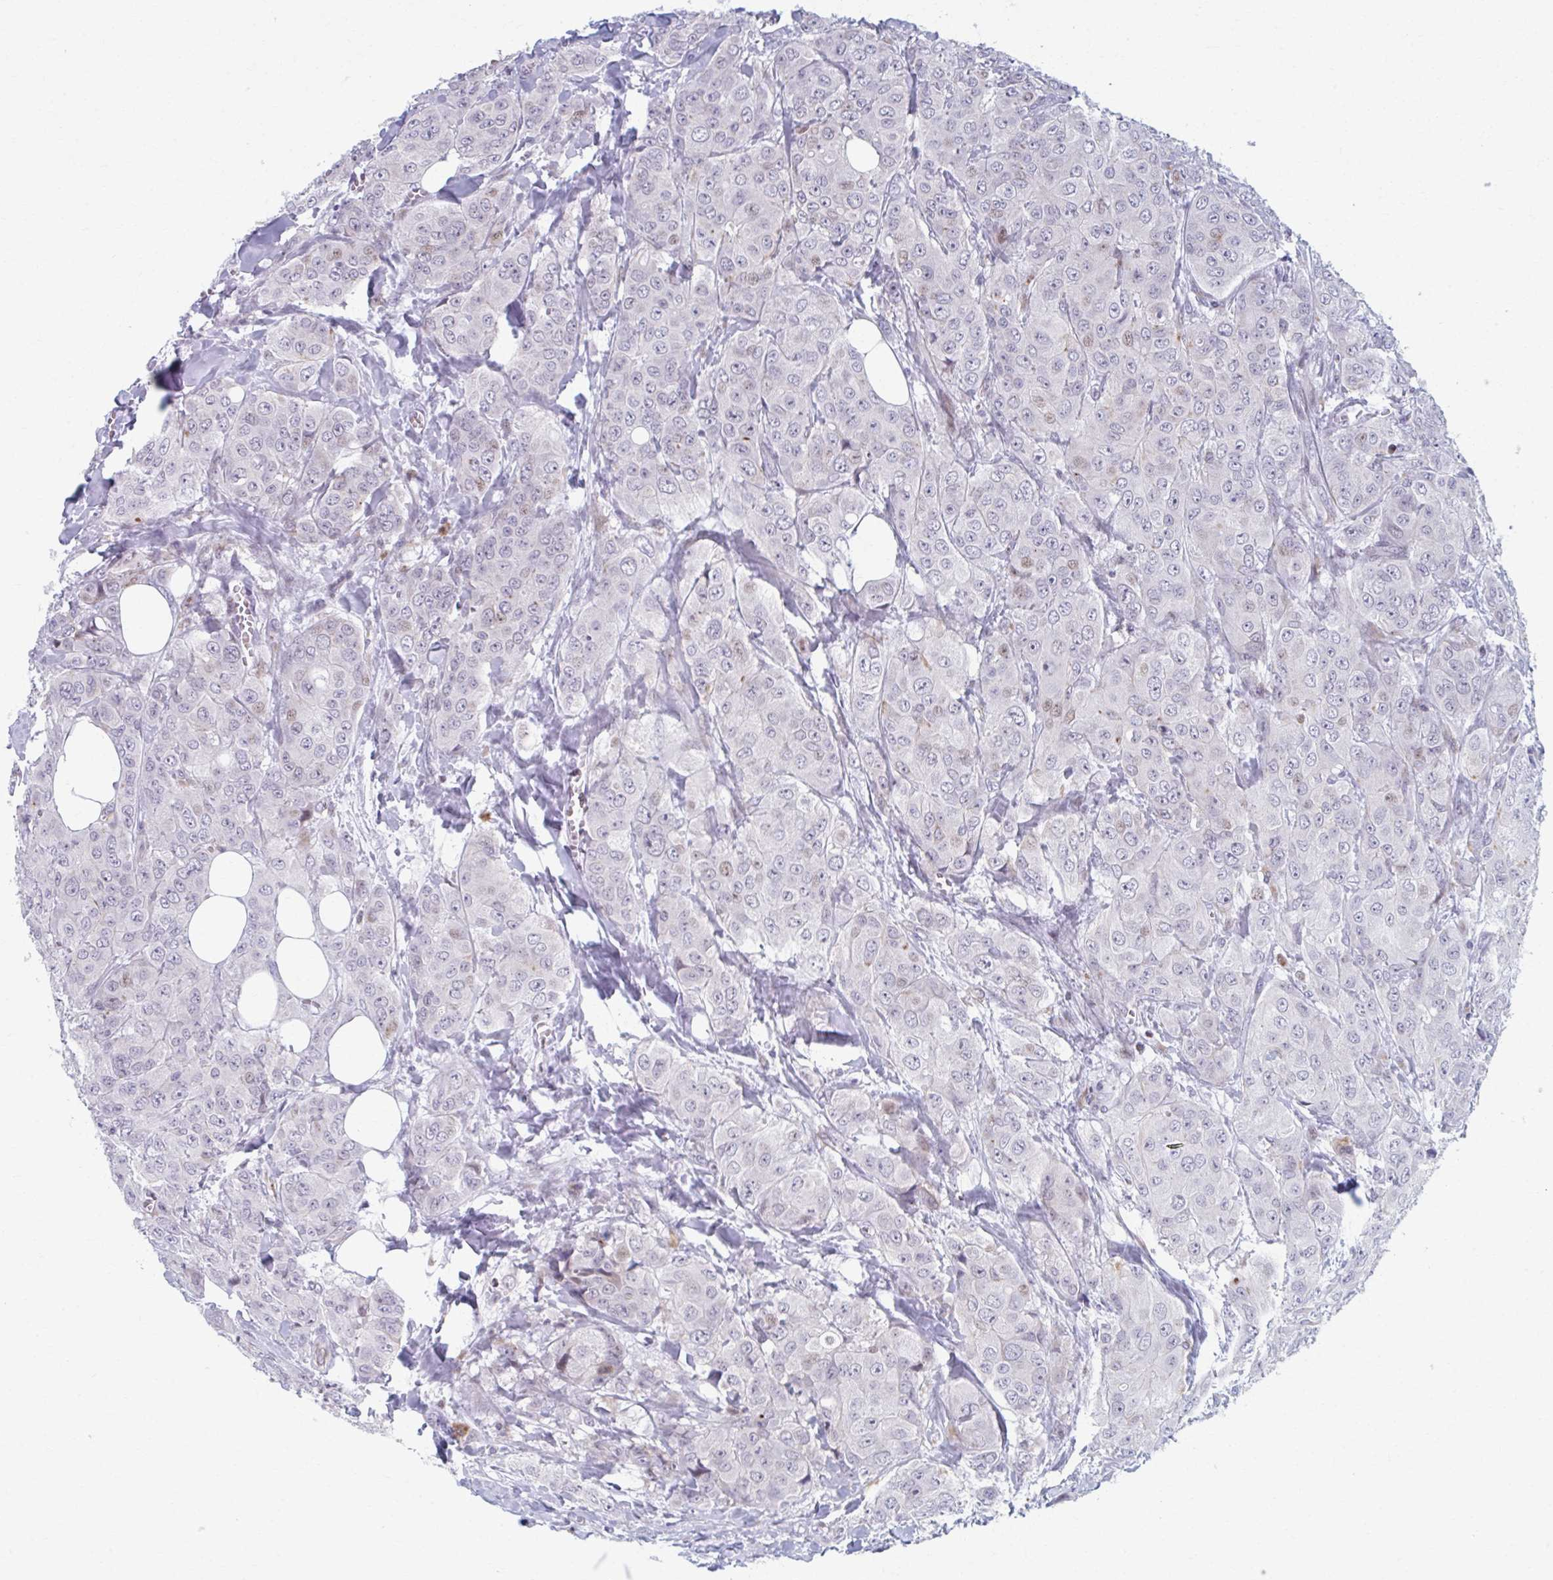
{"staining": {"intensity": "weak", "quantity": "<25%", "location": "cytoplasmic/membranous"}, "tissue": "breast cancer", "cell_type": "Tumor cells", "image_type": "cancer", "snomed": [{"axis": "morphology", "description": "Duct carcinoma"}, {"axis": "topography", "description": "Breast"}], "caption": "This is an immunohistochemistry histopathology image of infiltrating ductal carcinoma (breast). There is no expression in tumor cells.", "gene": "ABHD16B", "patient": {"sex": "female", "age": 43}}